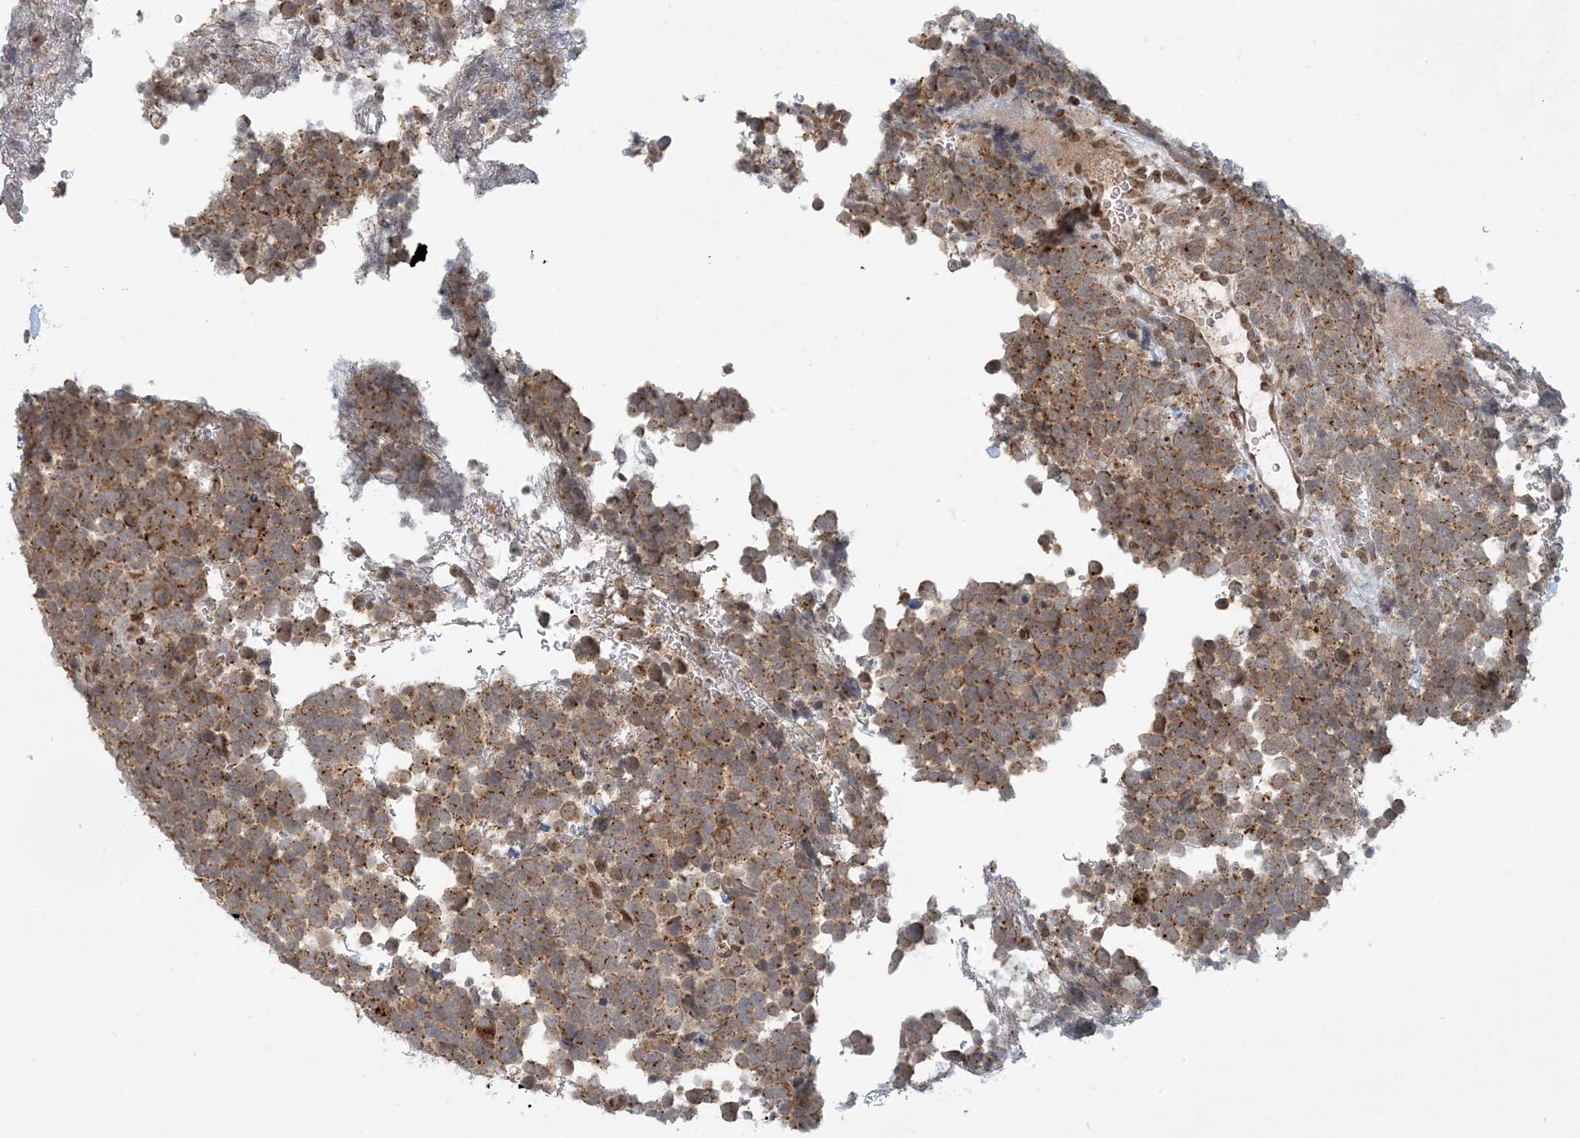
{"staining": {"intensity": "moderate", "quantity": ">75%", "location": "cytoplasmic/membranous"}, "tissue": "urothelial cancer", "cell_type": "Tumor cells", "image_type": "cancer", "snomed": [{"axis": "morphology", "description": "Urothelial carcinoma, High grade"}, {"axis": "topography", "description": "Urinary bladder"}], "caption": "A brown stain labels moderate cytoplasmic/membranous staining of a protein in human urothelial carcinoma (high-grade) tumor cells.", "gene": "SLC35A2", "patient": {"sex": "female", "age": 82}}